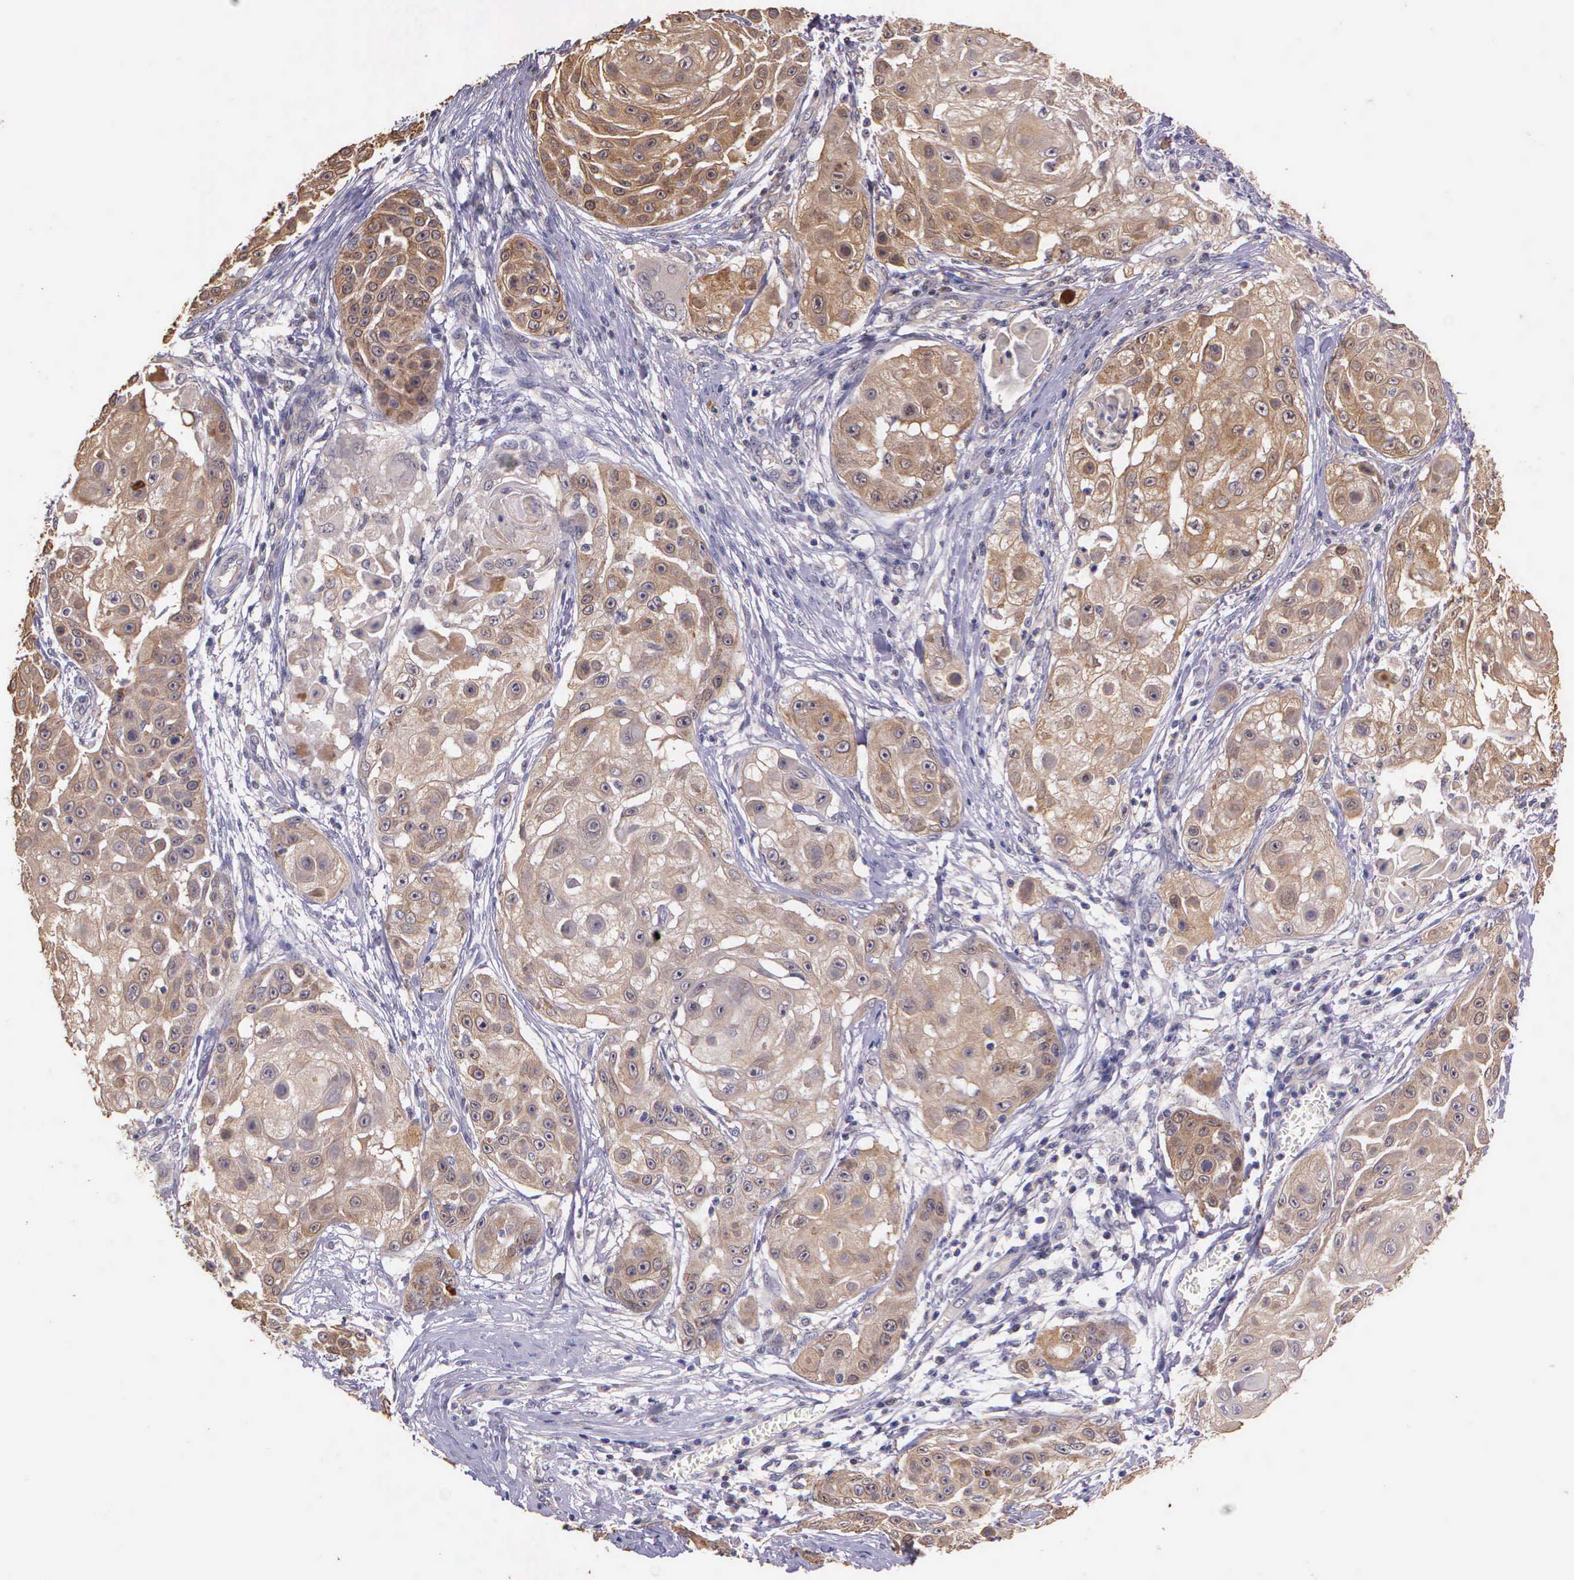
{"staining": {"intensity": "weak", "quantity": ">75%", "location": "cytoplasmic/membranous"}, "tissue": "skin cancer", "cell_type": "Tumor cells", "image_type": "cancer", "snomed": [{"axis": "morphology", "description": "Squamous cell carcinoma, NOS"}, {"axis": "topography", "description": "Skin"}], "caption": "Tumor cells display low levels of weak cytoplasmic/membranous expression in approximately >75% of cells in human skin cancer. Ihc stains the protein of interest in brown and the nuclei are stained blue.", "gene": "IGBP1", "patient": {"sex": "female", "age": 57}}